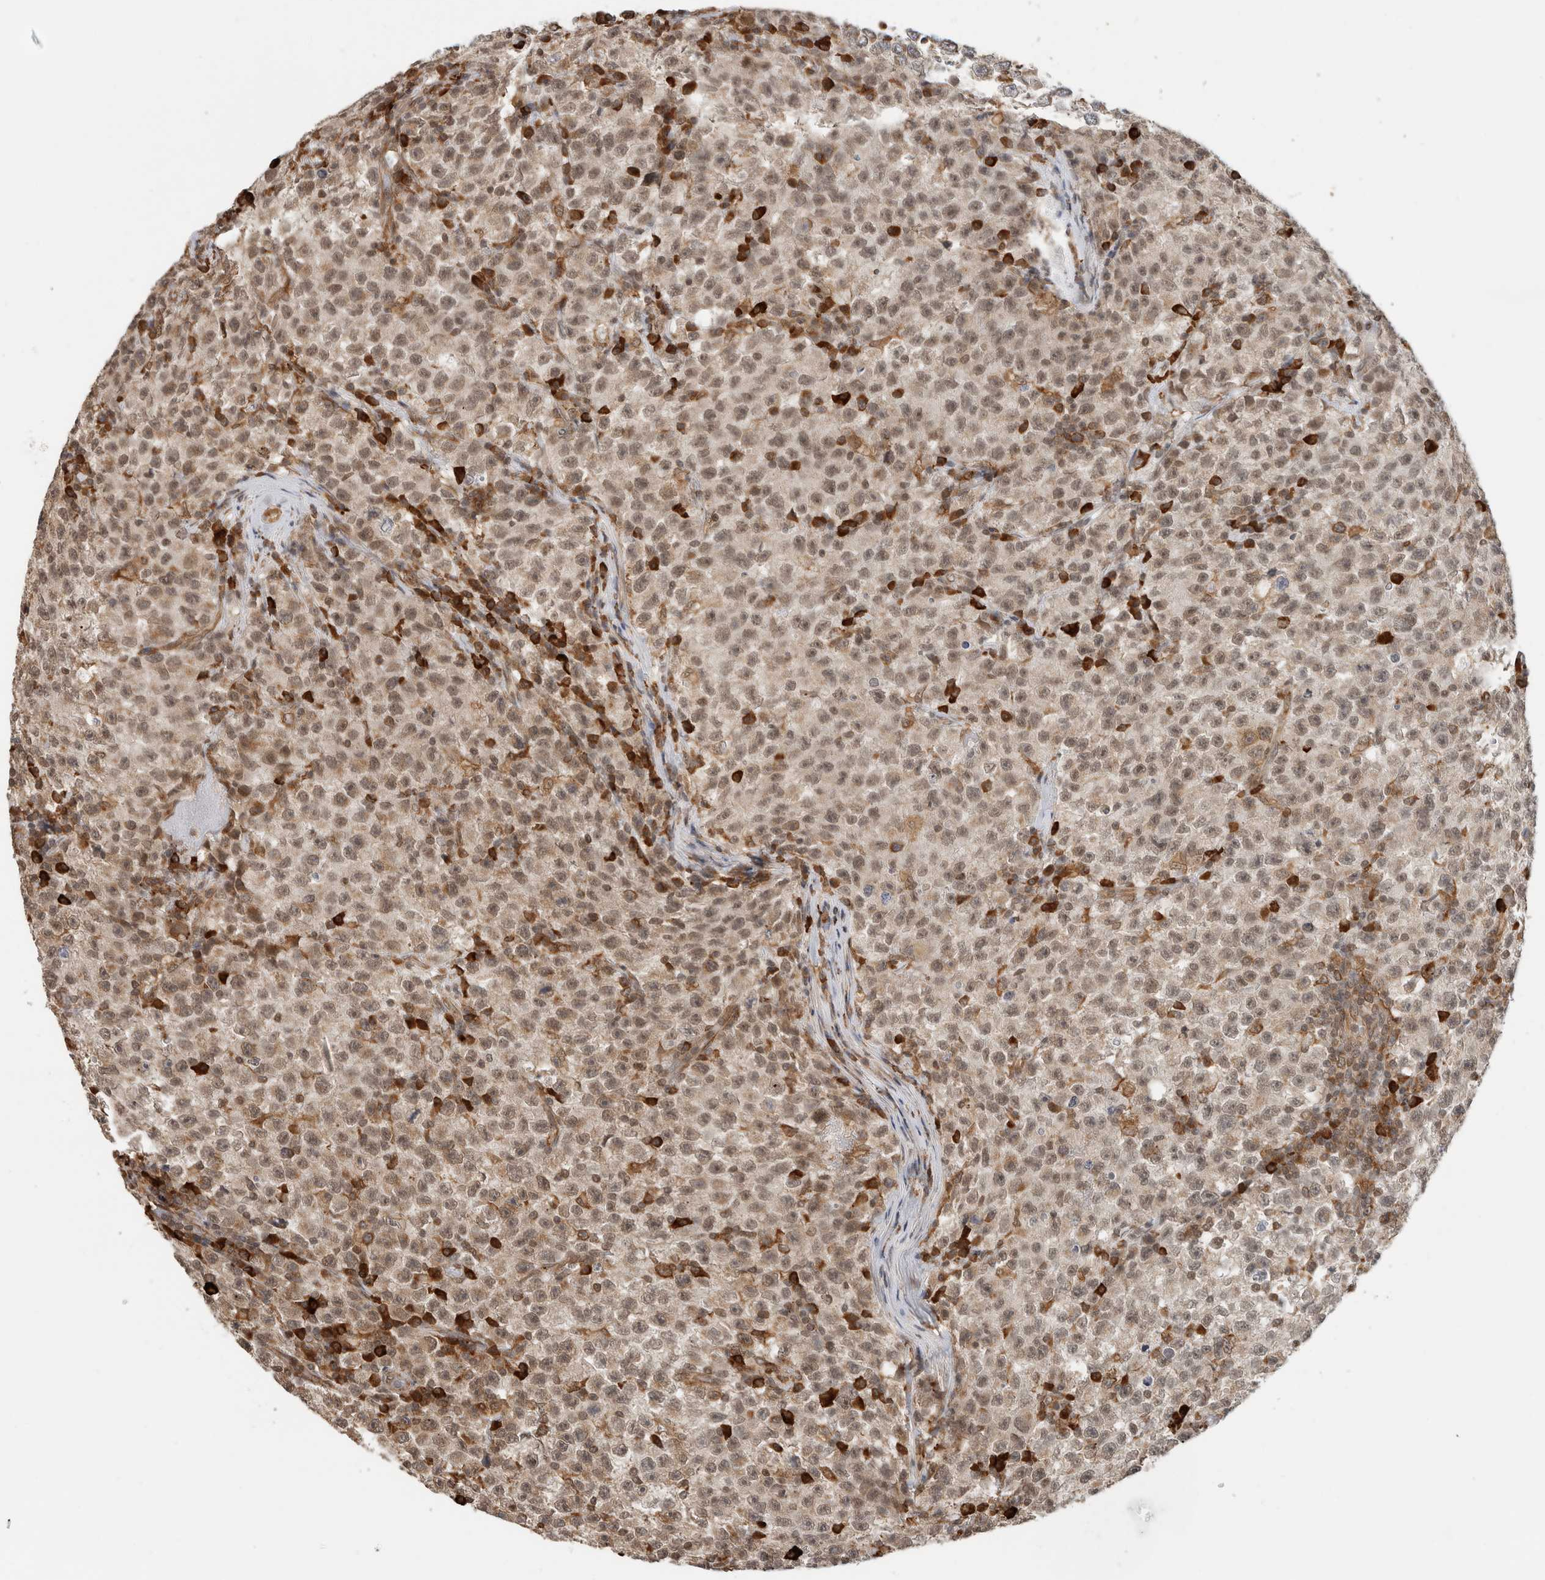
{"staining": {"intensity": "weak", "quantity": "25%-75%", "location": "nuclear"}, "tissue": "testis cancer", "cell_type": "Tumor cells", "image_type": "cancer", "snomed": [{"axis": "morphology", "description": "Seminoma, NOS"}, {"axis": "topography", "description": "Testis"}], "caption": "IHC photomicrograph of testis seminoma stained for a protein (brown), which reveals low levels of weak nuclear positivity in approximately 25%-75% of tumor cells.", "gene": "MS4A7", "patient": {"sex": "male", "age": 22}}